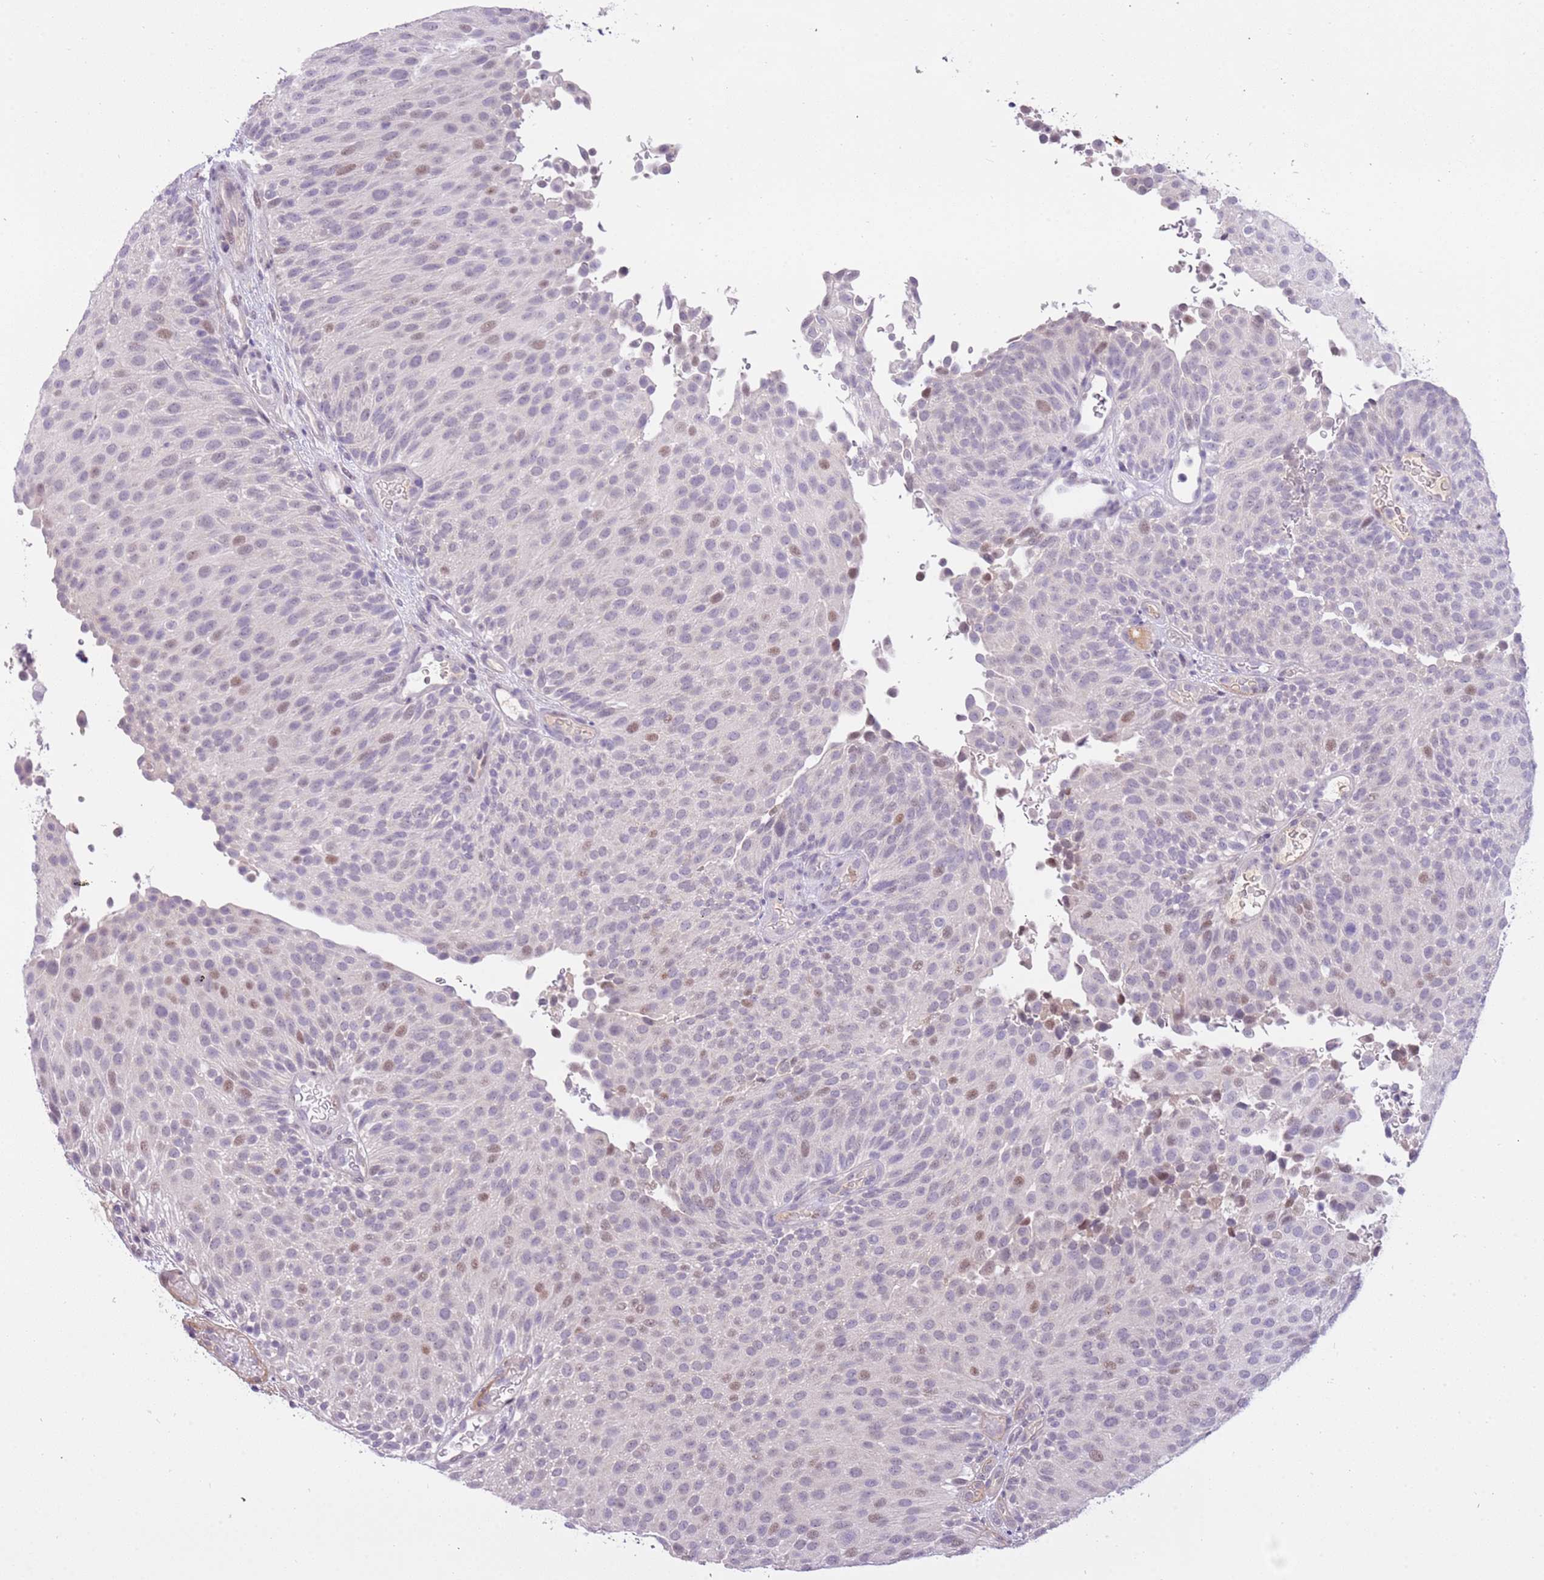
{"staining": {"intensity": "weak", "quantity": "<25%", "location": "nuclear"}, "tissue": "urothelial cancer", "cell_type": "Tumor cells", "image_type": "cancer", "snomed": [{"axis": "morphology", "description": "Urothelial carcinoma, Low grade"}, {"axis": "topography", "description": "Urinary bladder"}], "caption": "Immunohistochemistry micrograph of neoplastic tissue: human urothelial cancer stained with DAB (3,3'-diaminobenzidine) demonstrates no significant protein staining in tumor cells.", "gene": "MAGEF1", "patient": {"sex": "male", "age": 78}}